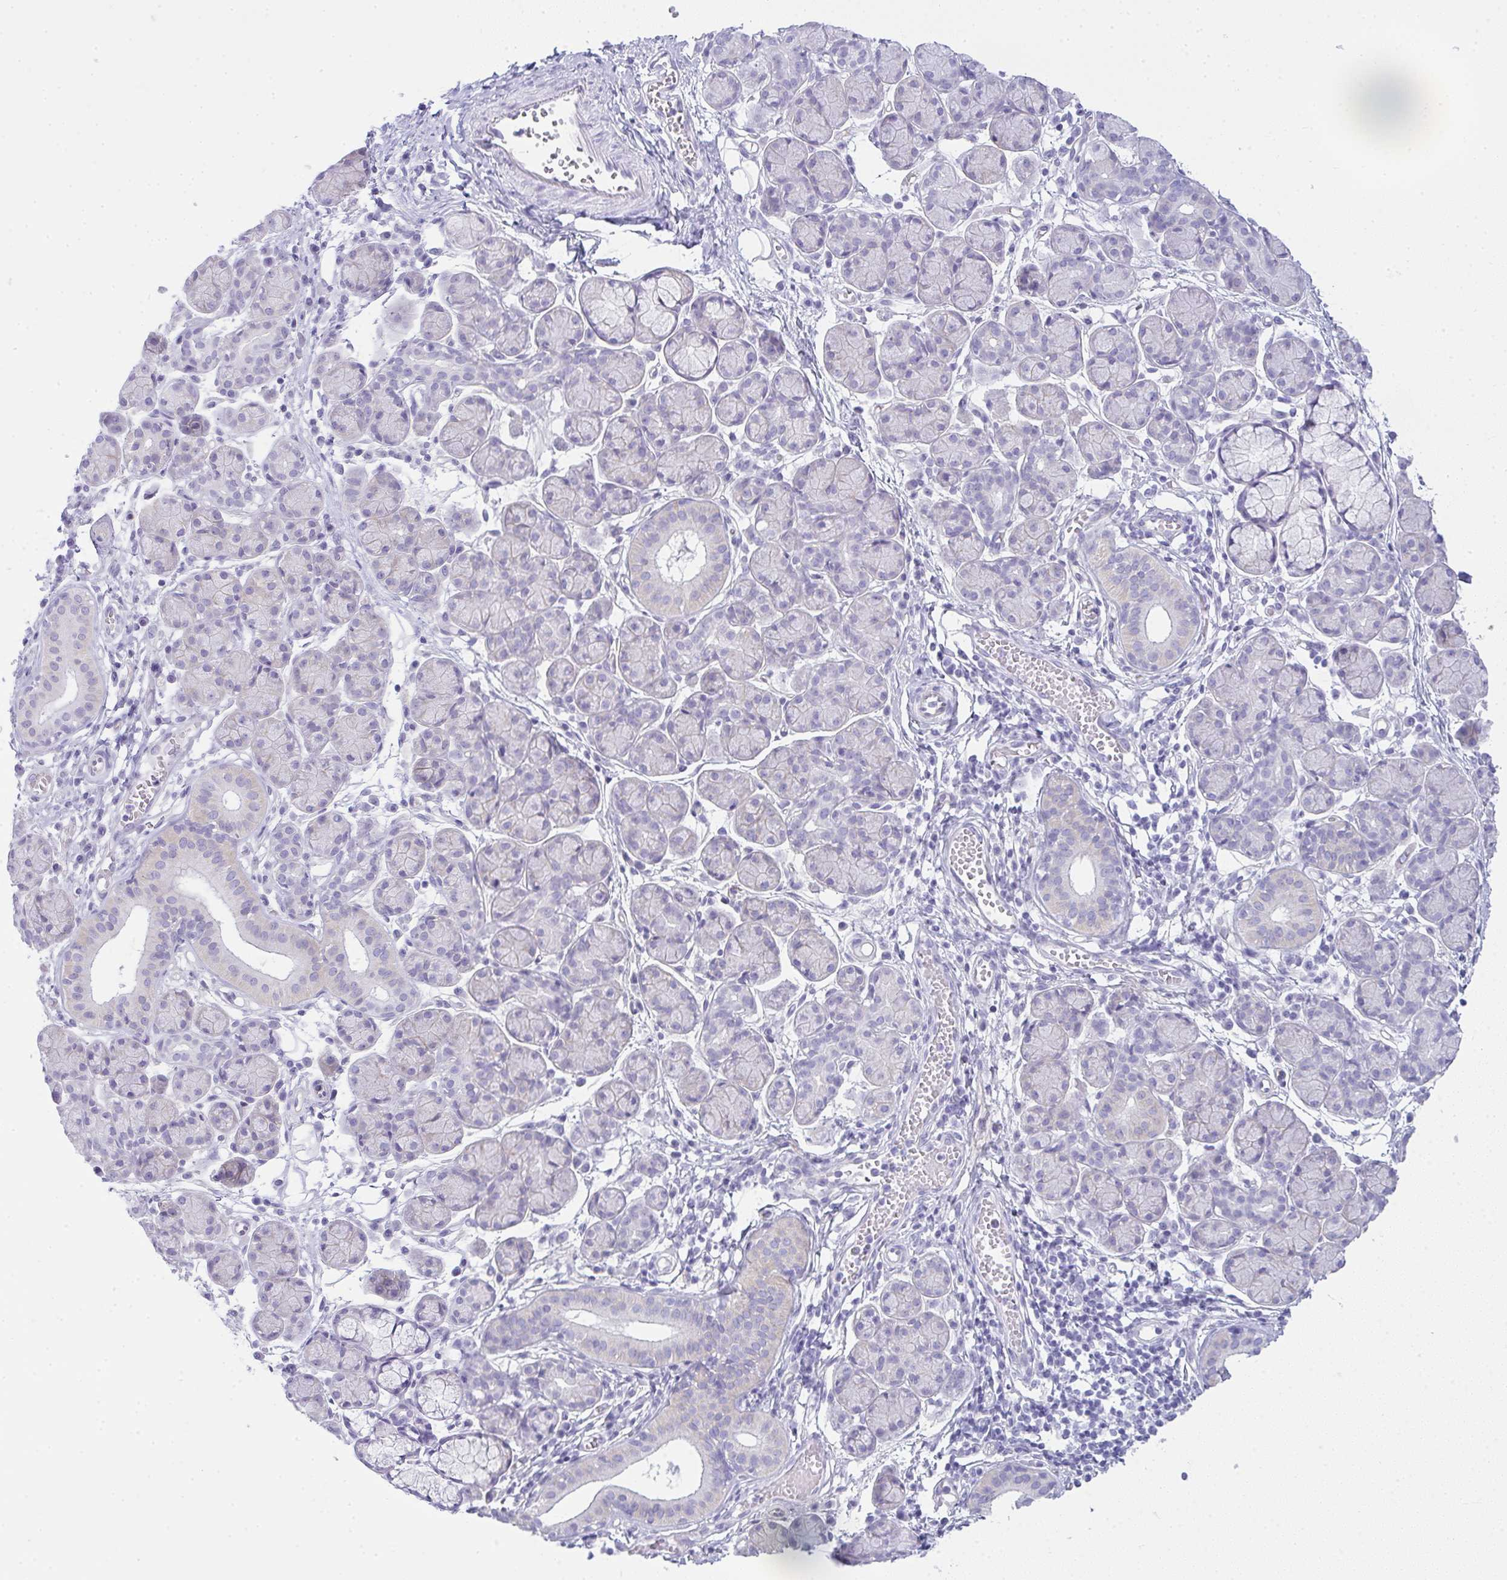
{"staining": {"intensity": "negative", "quantity": "none", "location": "none"}, "tissue": "salivary gland", "cell_type": "Glandular cells", "image_type": "normal", "snomed": [{"axis": "morphology", "description": "Normal tissue, NOS"}, {"axis": "morphology", "description": "Inflammation, NOS"}, {"axis": "topography", "description": "Lymph node"}, {"axis": "topography", "description": "Salivary gland"}], "caption": "DAB (3,3'-diaminobenzidine) immunohistochemical staining of benign salivary gland shows no significant positivity in glandular cells.", "gene": "RASL10A", "patient": {"sex": "male", "age": 3}}